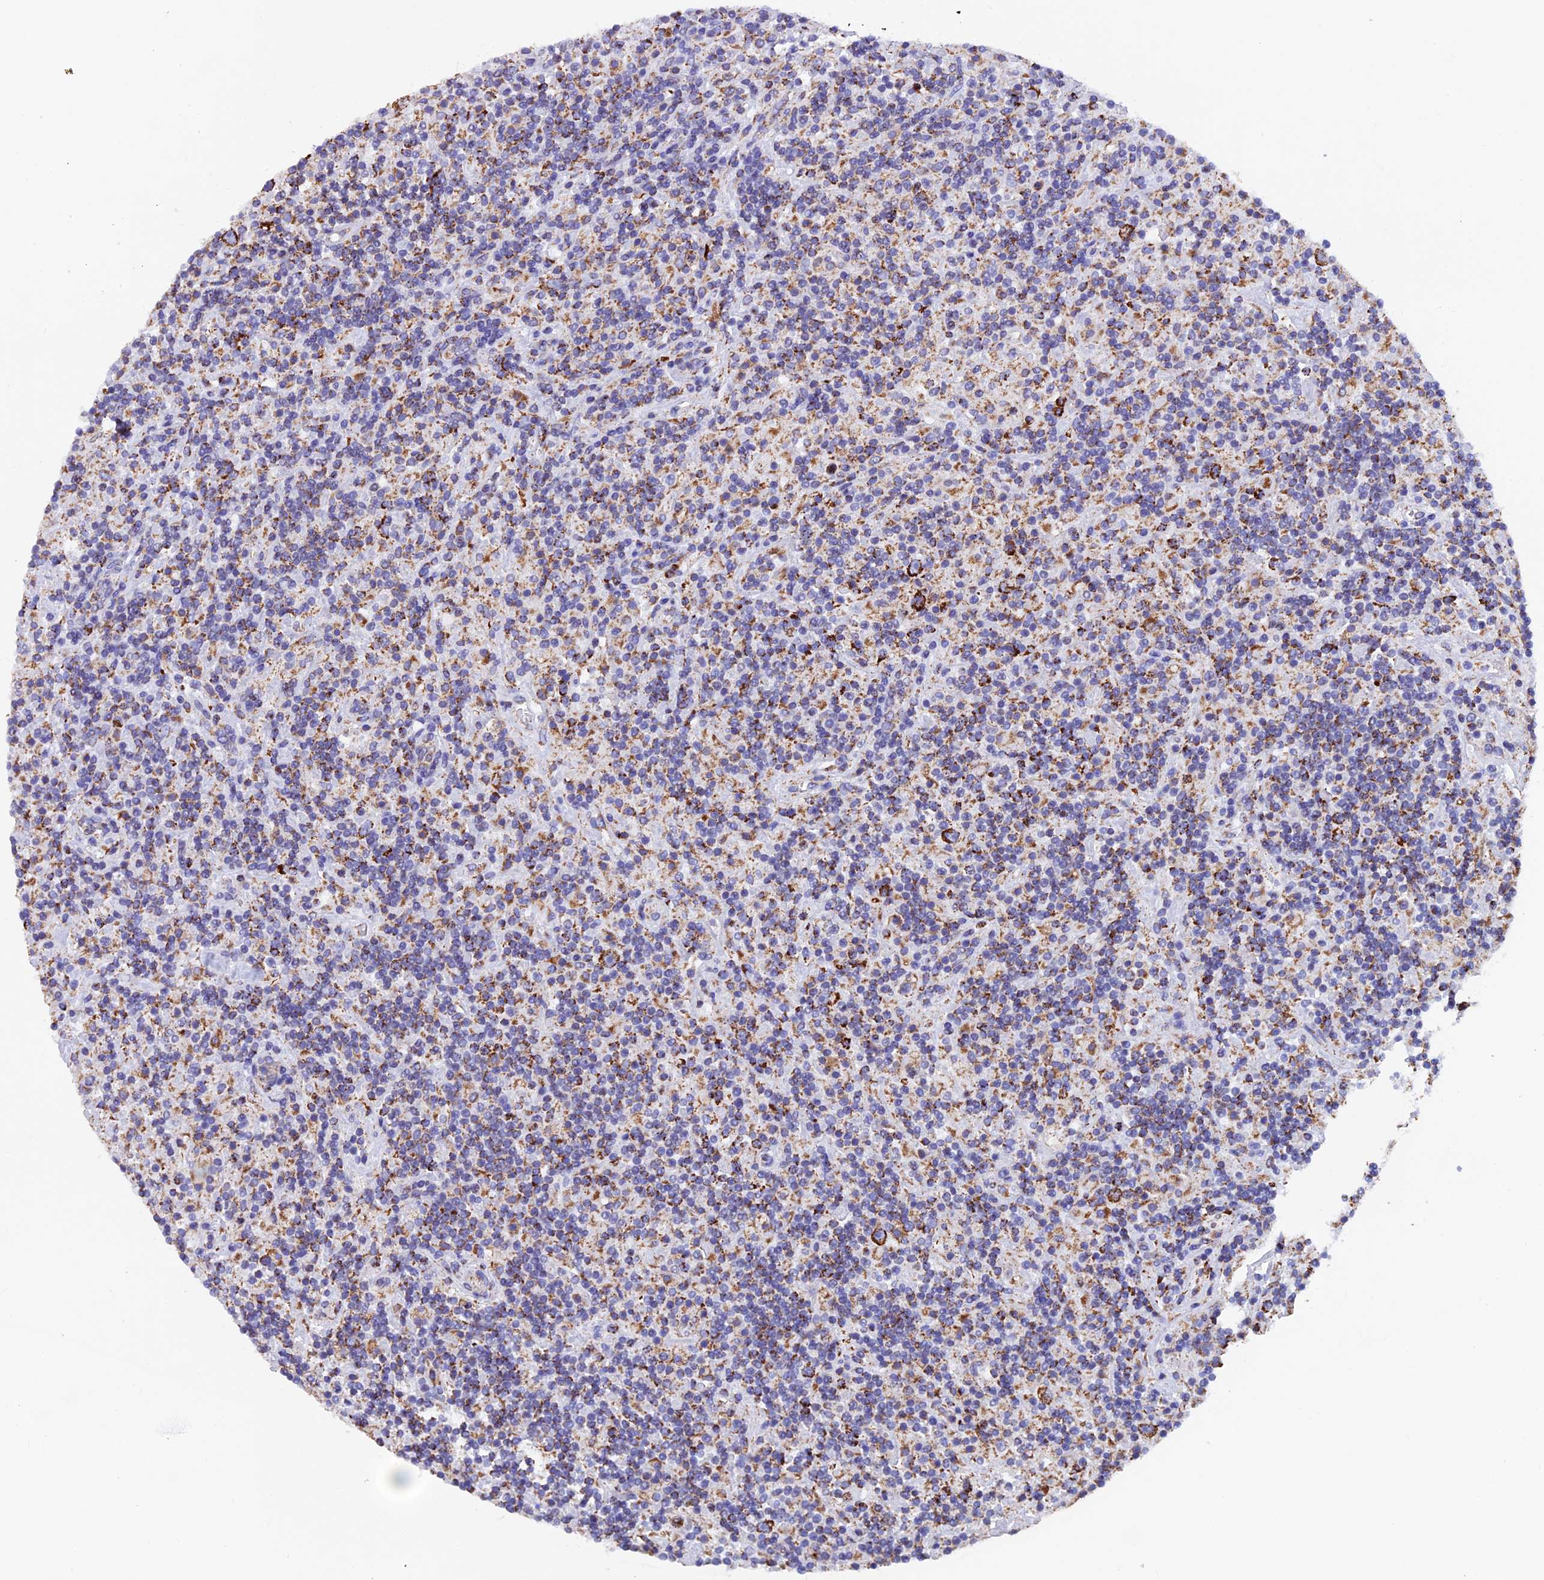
{"staining": {"intensity": "strong", "quantity": ">75%", "location": "cytoplasmic/membranous"}, "tissue": "lymphoma", "cell_type": "Tumor cells", "image_type": "cancer", "snomed": [{"axis": "morphology", "description": "Hodgkin's disease, NOS"}, {"axis": "topography", "description": "Lymph node"}], "caption": "Lymphoma was stained to show a protein in brown. There is high levels of strong cytoplasmic/membranous expression in approximately >75% of tumor cells.", "gene": "SLC8B1", "patient": {"sex": "male", "age": 70}}